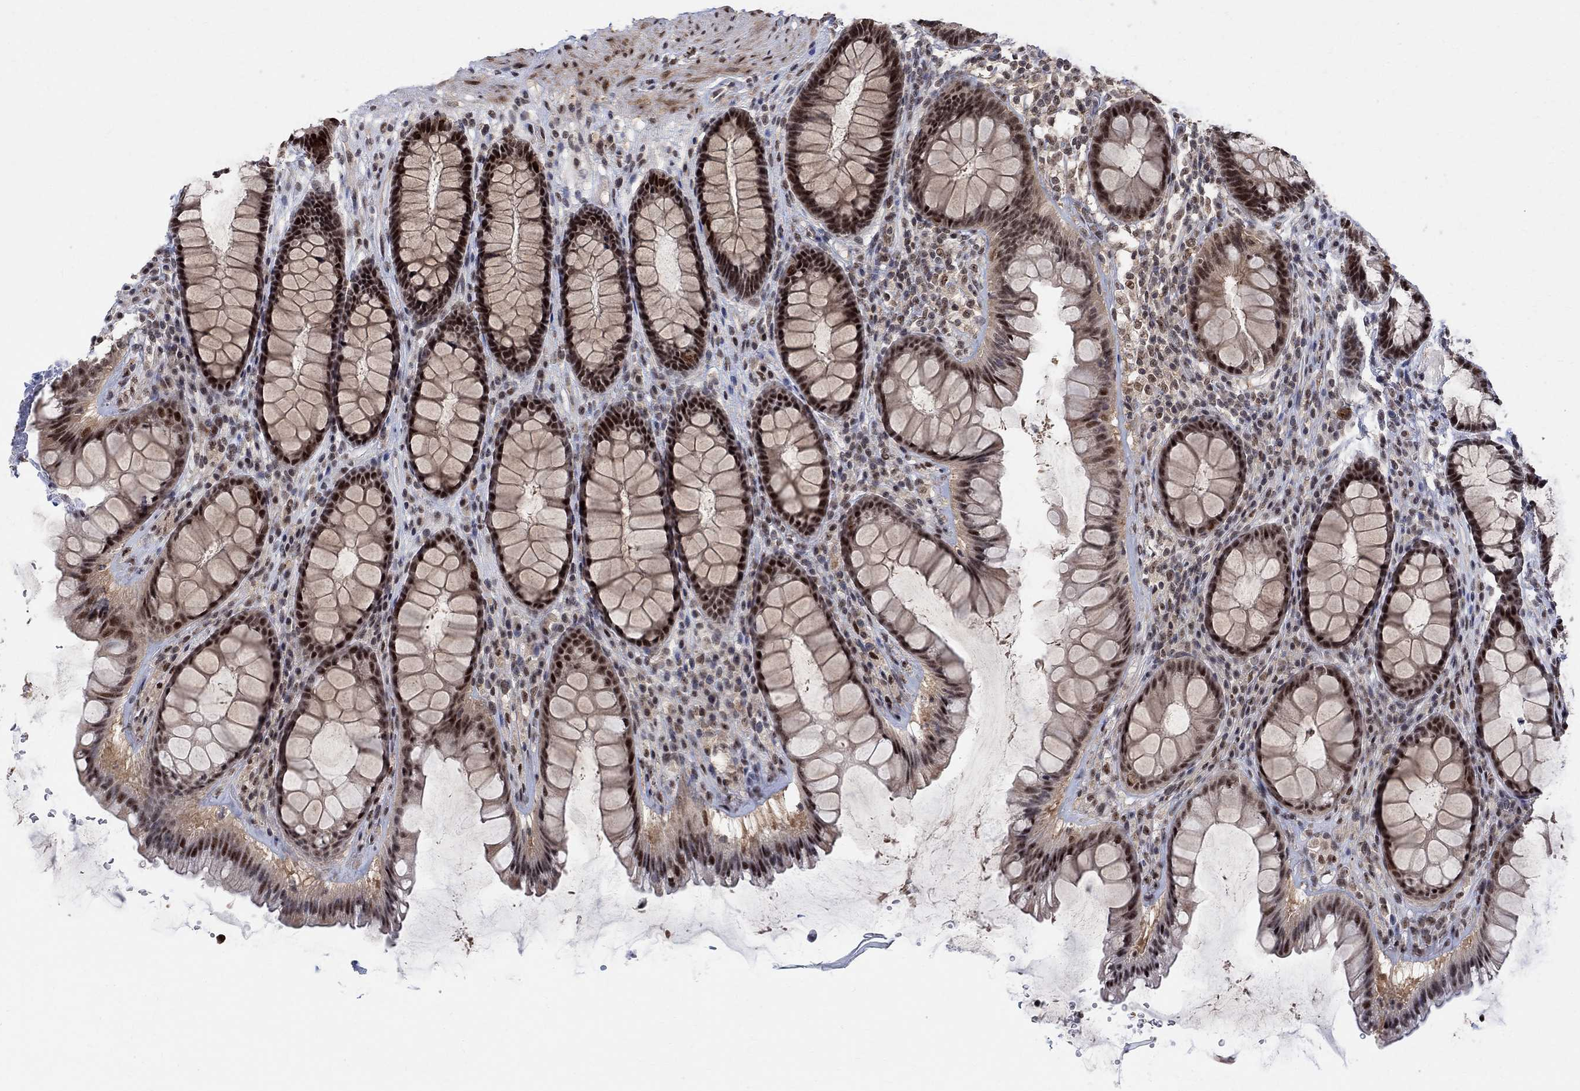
{"staining": {"intensity": "strong", "quantity": ">75%", "location": "nuclear"}, "tissue": "rectum", "cell_type": "Glandular cells", "image_type": "normal", "snomed": [{"axis": "morphology", "description": "Normal tissue, NOS"}, {"axis": "topography", "description": "Rectum"}], "caption": "Approximately >75% of glandular cells in unremarkable rectum display strong nuclear protein expression as visualized by brown immunohistochemical staining.", "gene": "E4F1", "patient": {"sex": "male", "age": 72}}